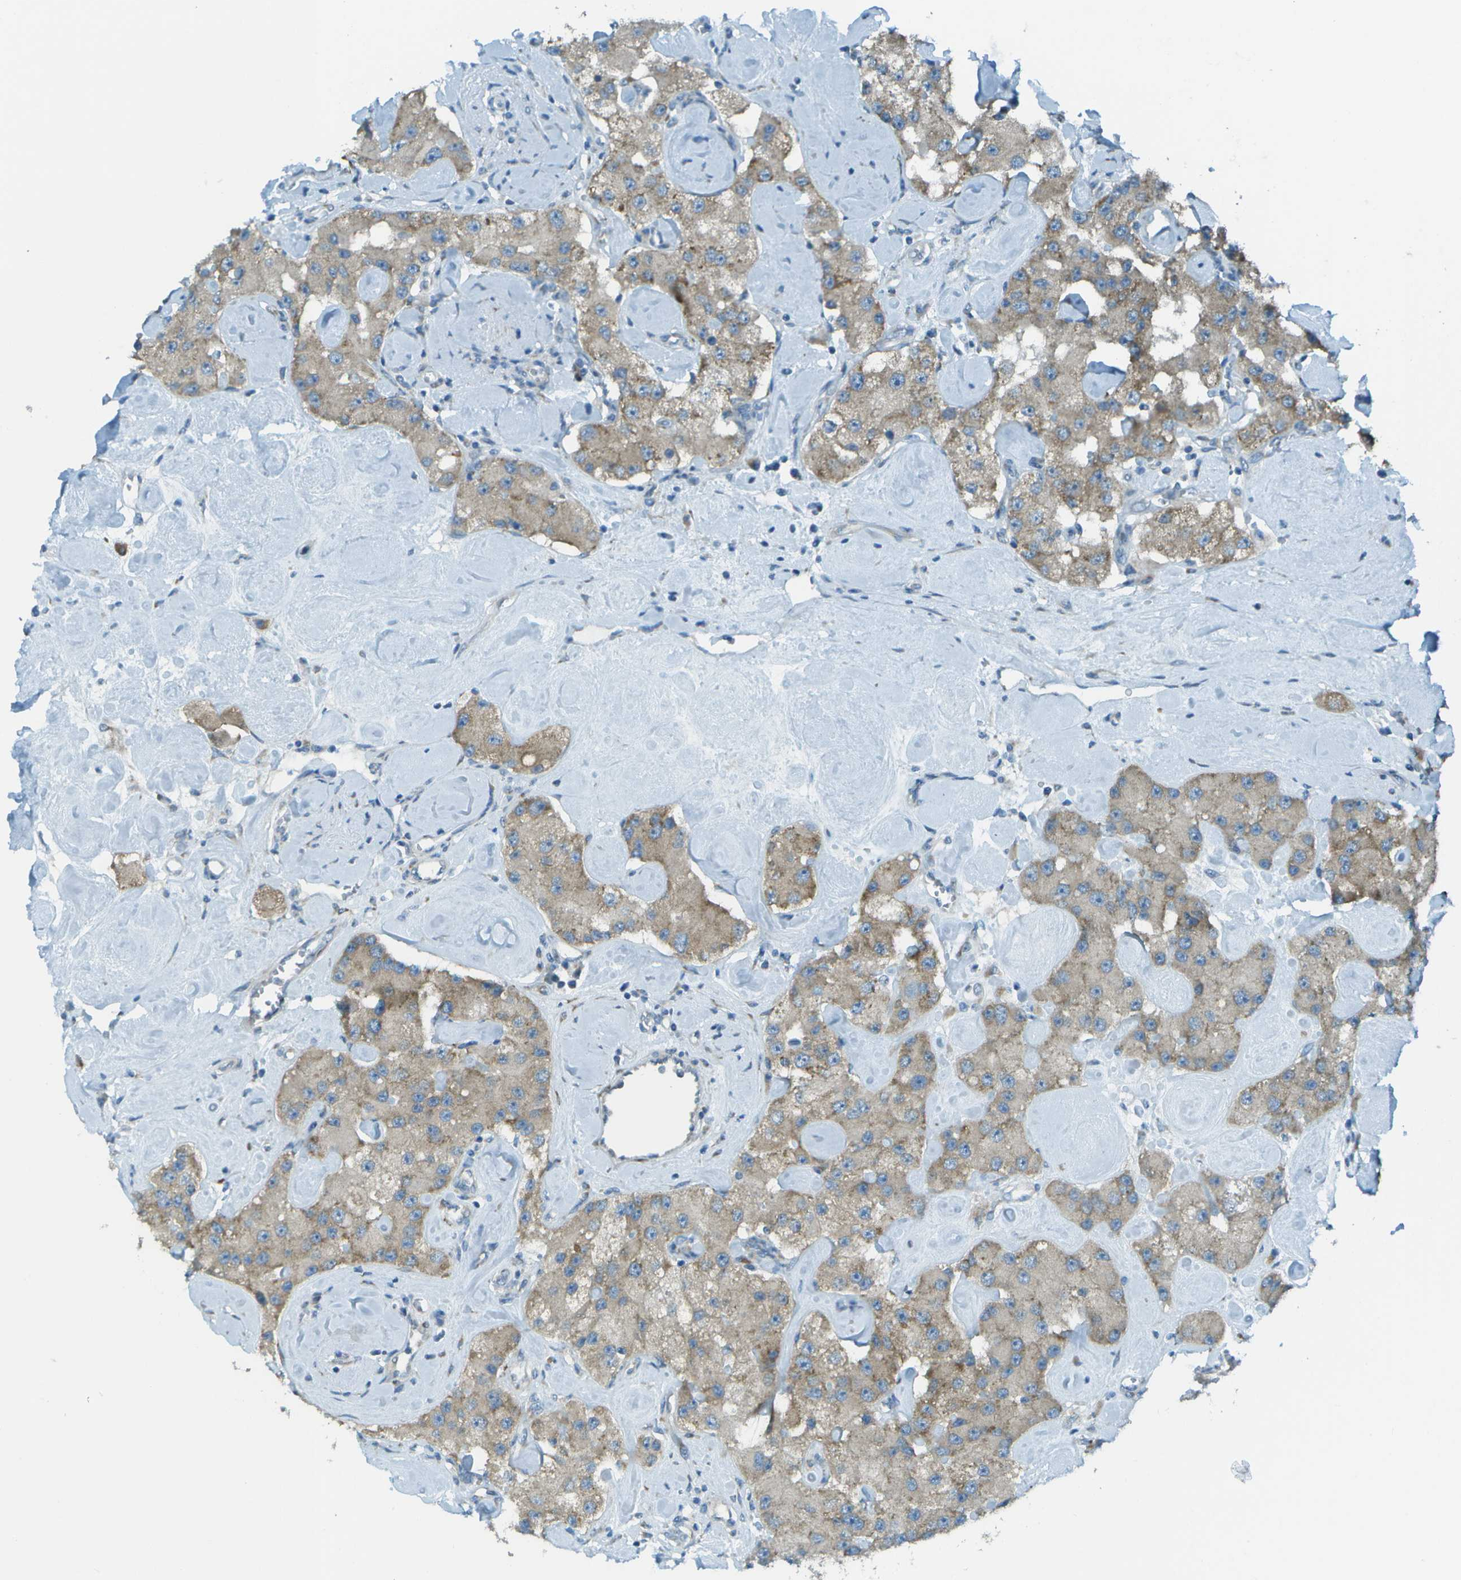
{"staining": {"intensity": "moderate", "quantity": ">75%", "location": "cytoplasmic/membranous"}, "tissue": "carcinoid", "cell_type": "Tumor cells", "image_type": "cancer", "snomed": [{"axis": "morphology", "description": "Carcinoid, malignant, NOS"}, {"axis": "topography", "description": "Pancreas"}], "caption": "DAB (3,3'-diaminobenzidine) immunohistochemical staining of malignant carcinoid reveals moderate cytoplasmic/membranous protein expression in approximately >75% of tumor cells.", "gene": "KCTD3", "patient": {"sex": "male", "age": 41}}